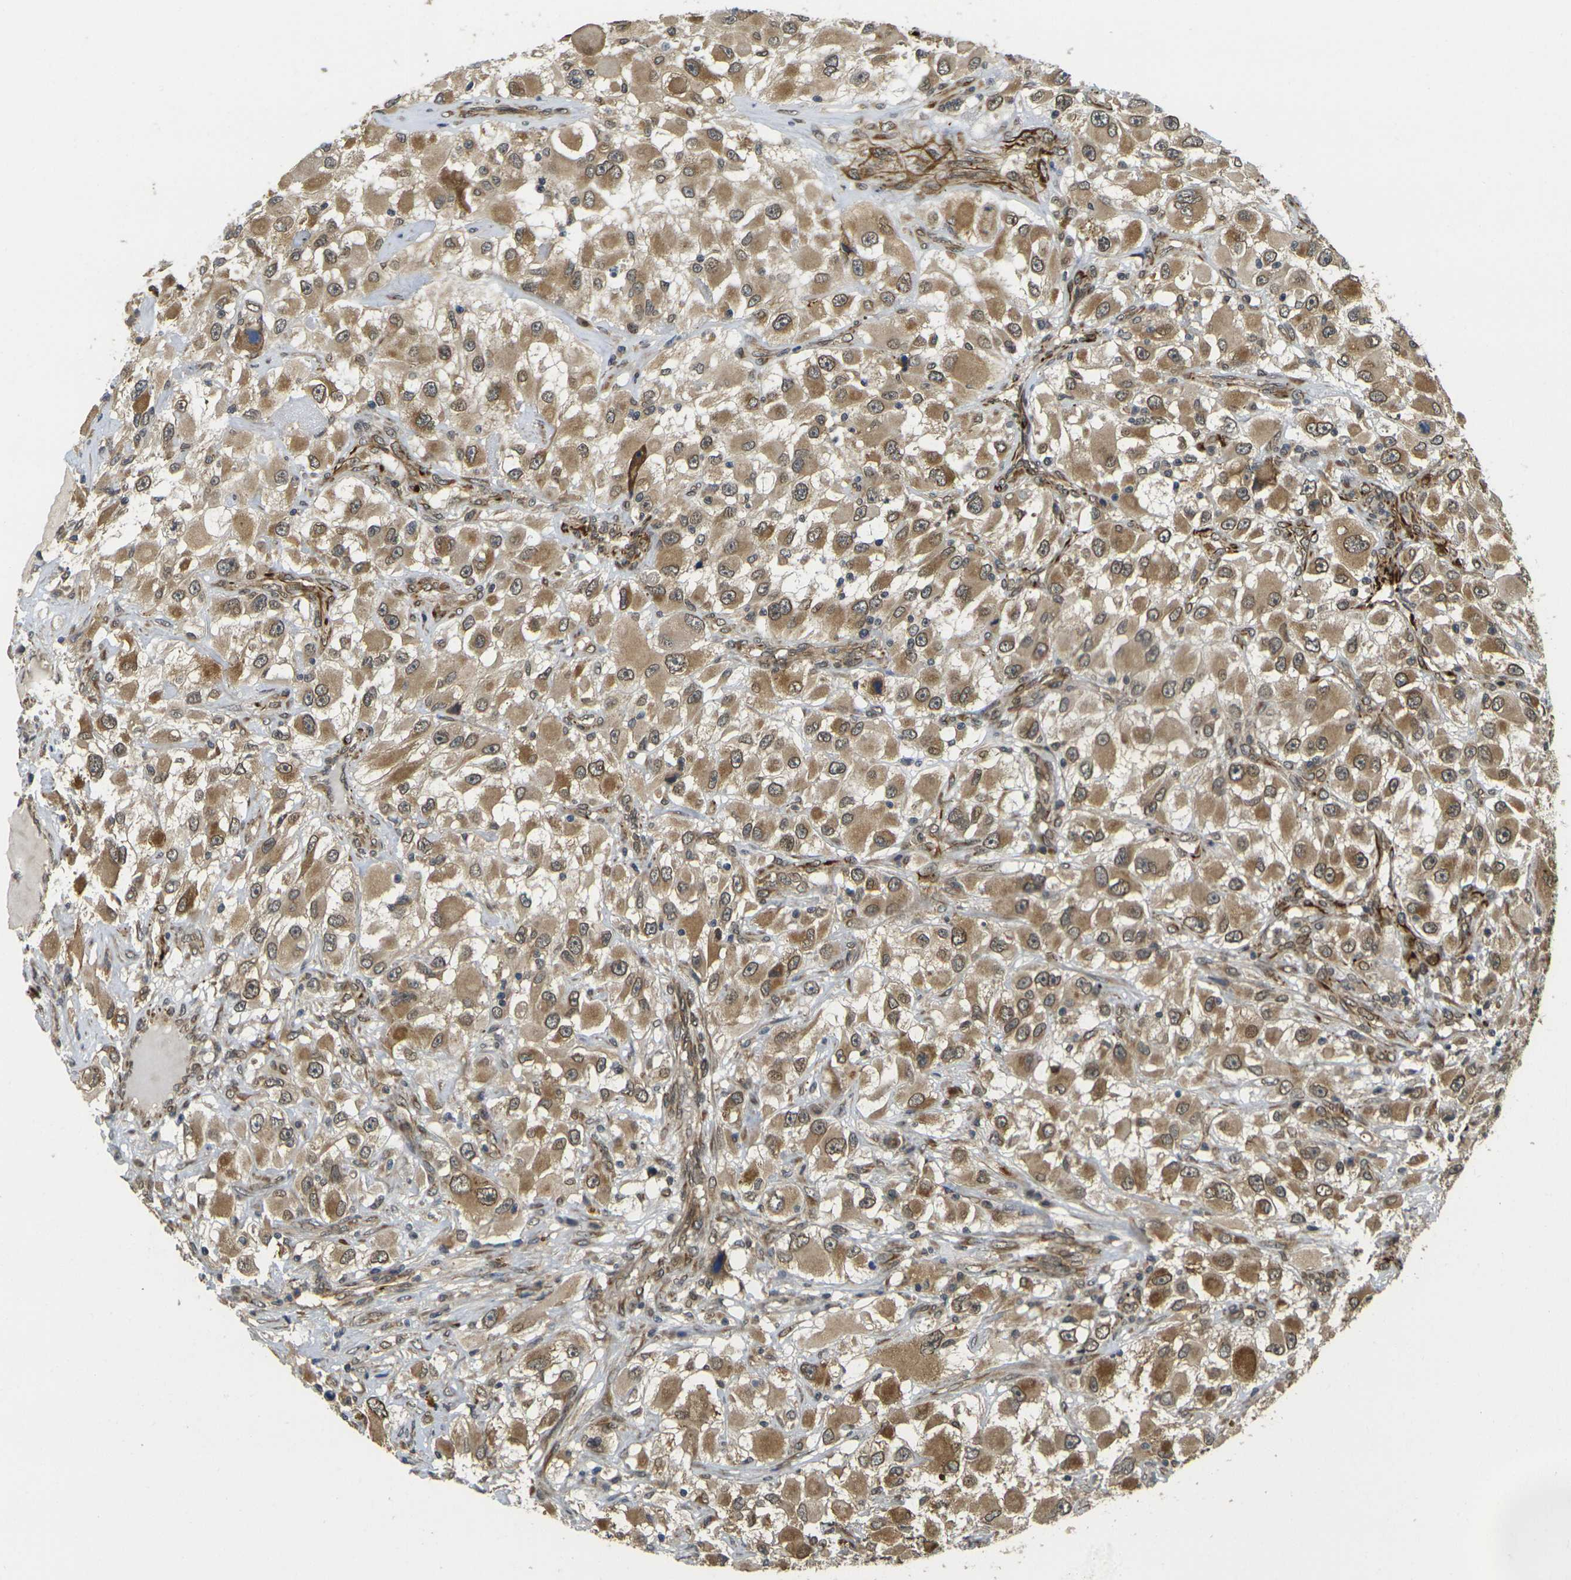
{"staining": {"intensity": "moderate", "quantity": ">75%", "location": "cytoplasmic/membranous,nuclear"}, "tissue": "renal cancer", "cell_type": "Tumor cells", "image_type": "cancer", "snomed": [{"axis": "morphology", "description": "Adenocarcinoma, NOS"}, {"axis": "topography", "description": "Kidney"}], "caption": "Immunohistochemical staining of adenocarcinoma (renal) exhibits medium levels of moderate cytoplasmic/membranous and nuclear positivity in about >75% of tumor cells. The staining is performed using DAB (3,3'-diaminobenzidine) brown chromogen to label protein expression. The nuclei are counter-stained blue using hematoxylin.", "gene": "FUT11", "patient": {"sex": "female", "age": 52}}